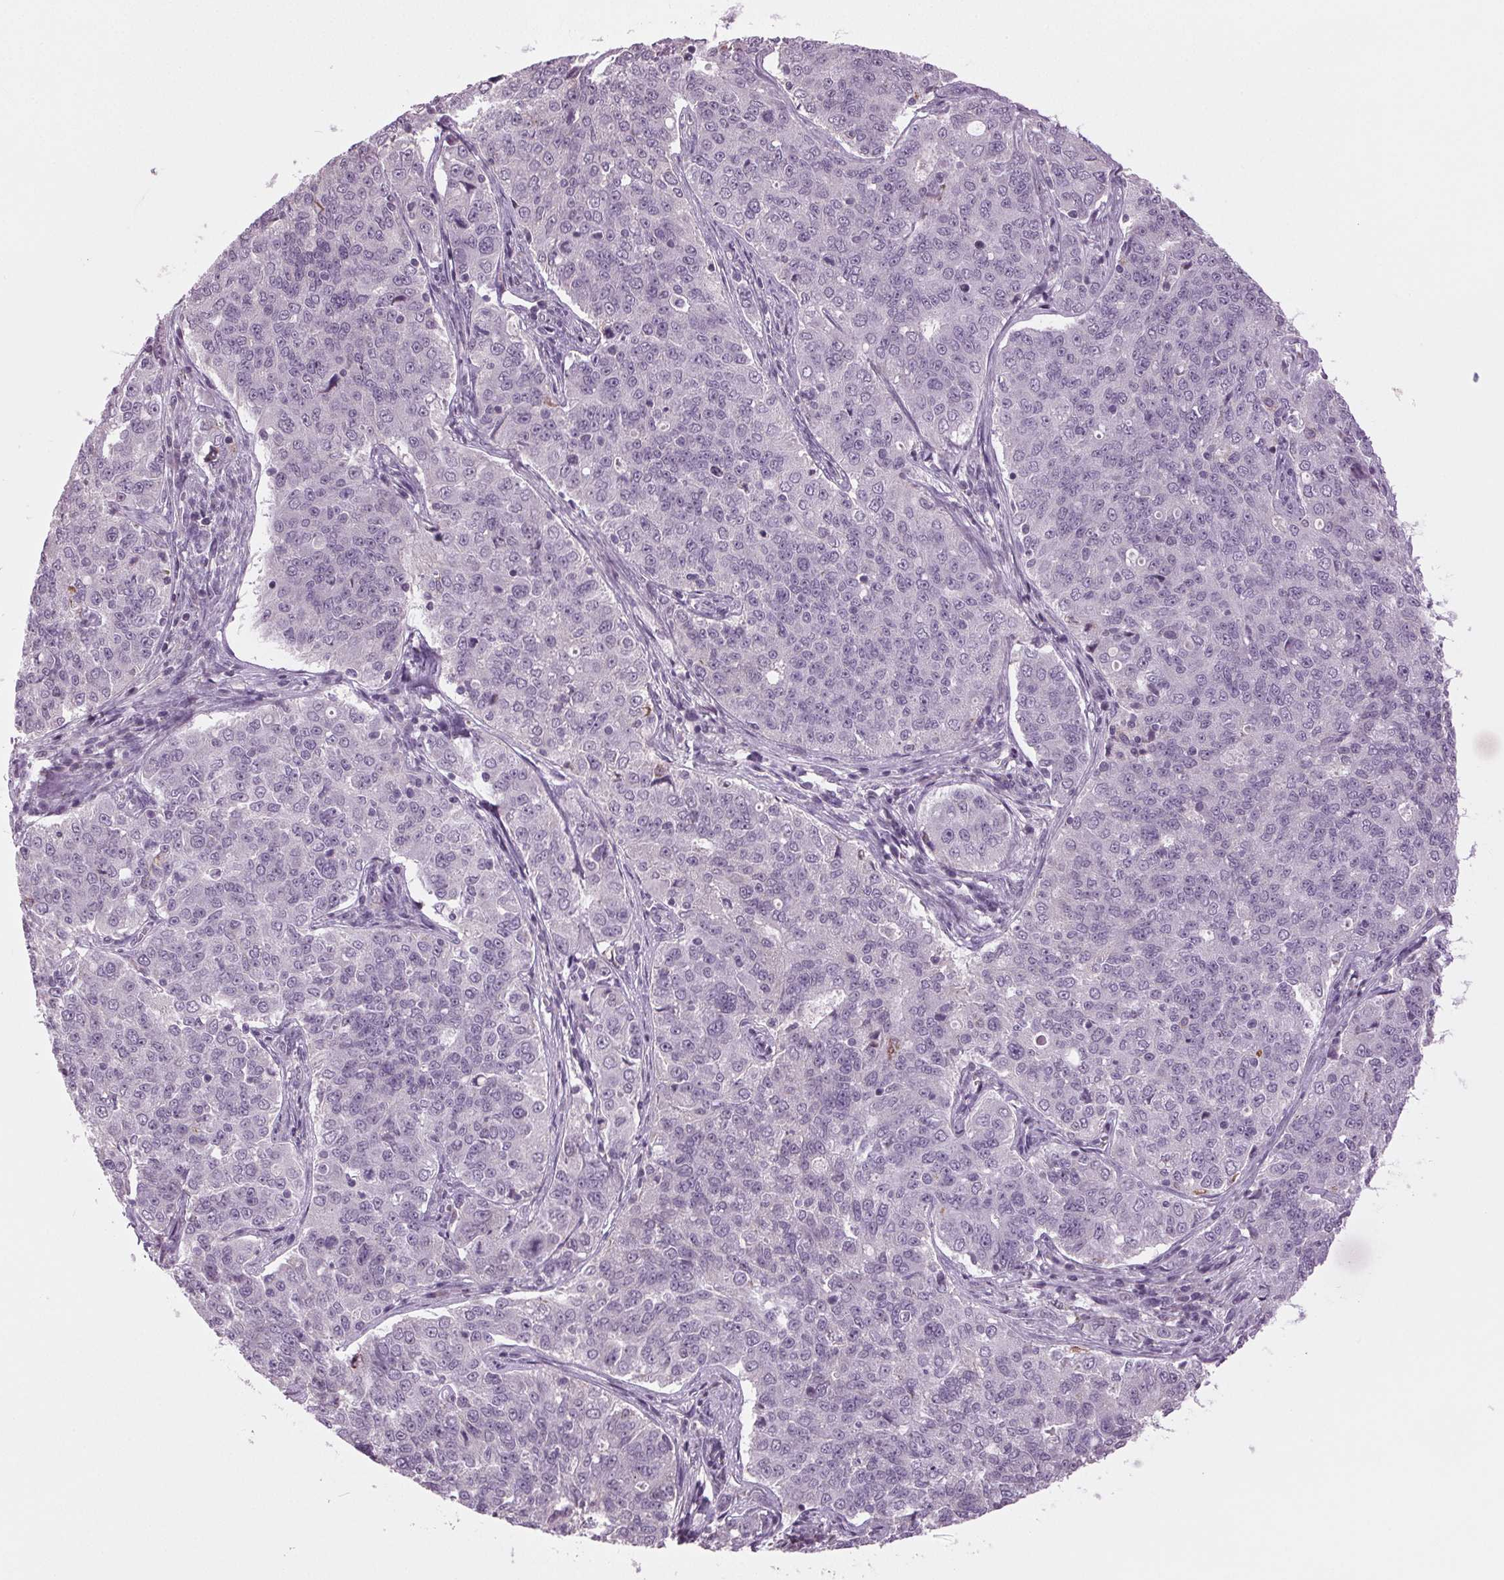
{"staining": {"intensity": "negative", "quantity": "none", "location": "none"}, "tissue": "endometrial cancer", "cell_type": "Tumor cells", "image_type": "cancer", "snomed": [{"axis": "morphology", "description": "Adenocarcinoma, NOS"}, {"axis": "topography", "description": "Endometrium"}], "caption": "Tumor cells are negative for protein expression in human endometrial adenocarcinoma.", "gene": "DNAH12", "patient": {"sex": "female", "age": 43}}